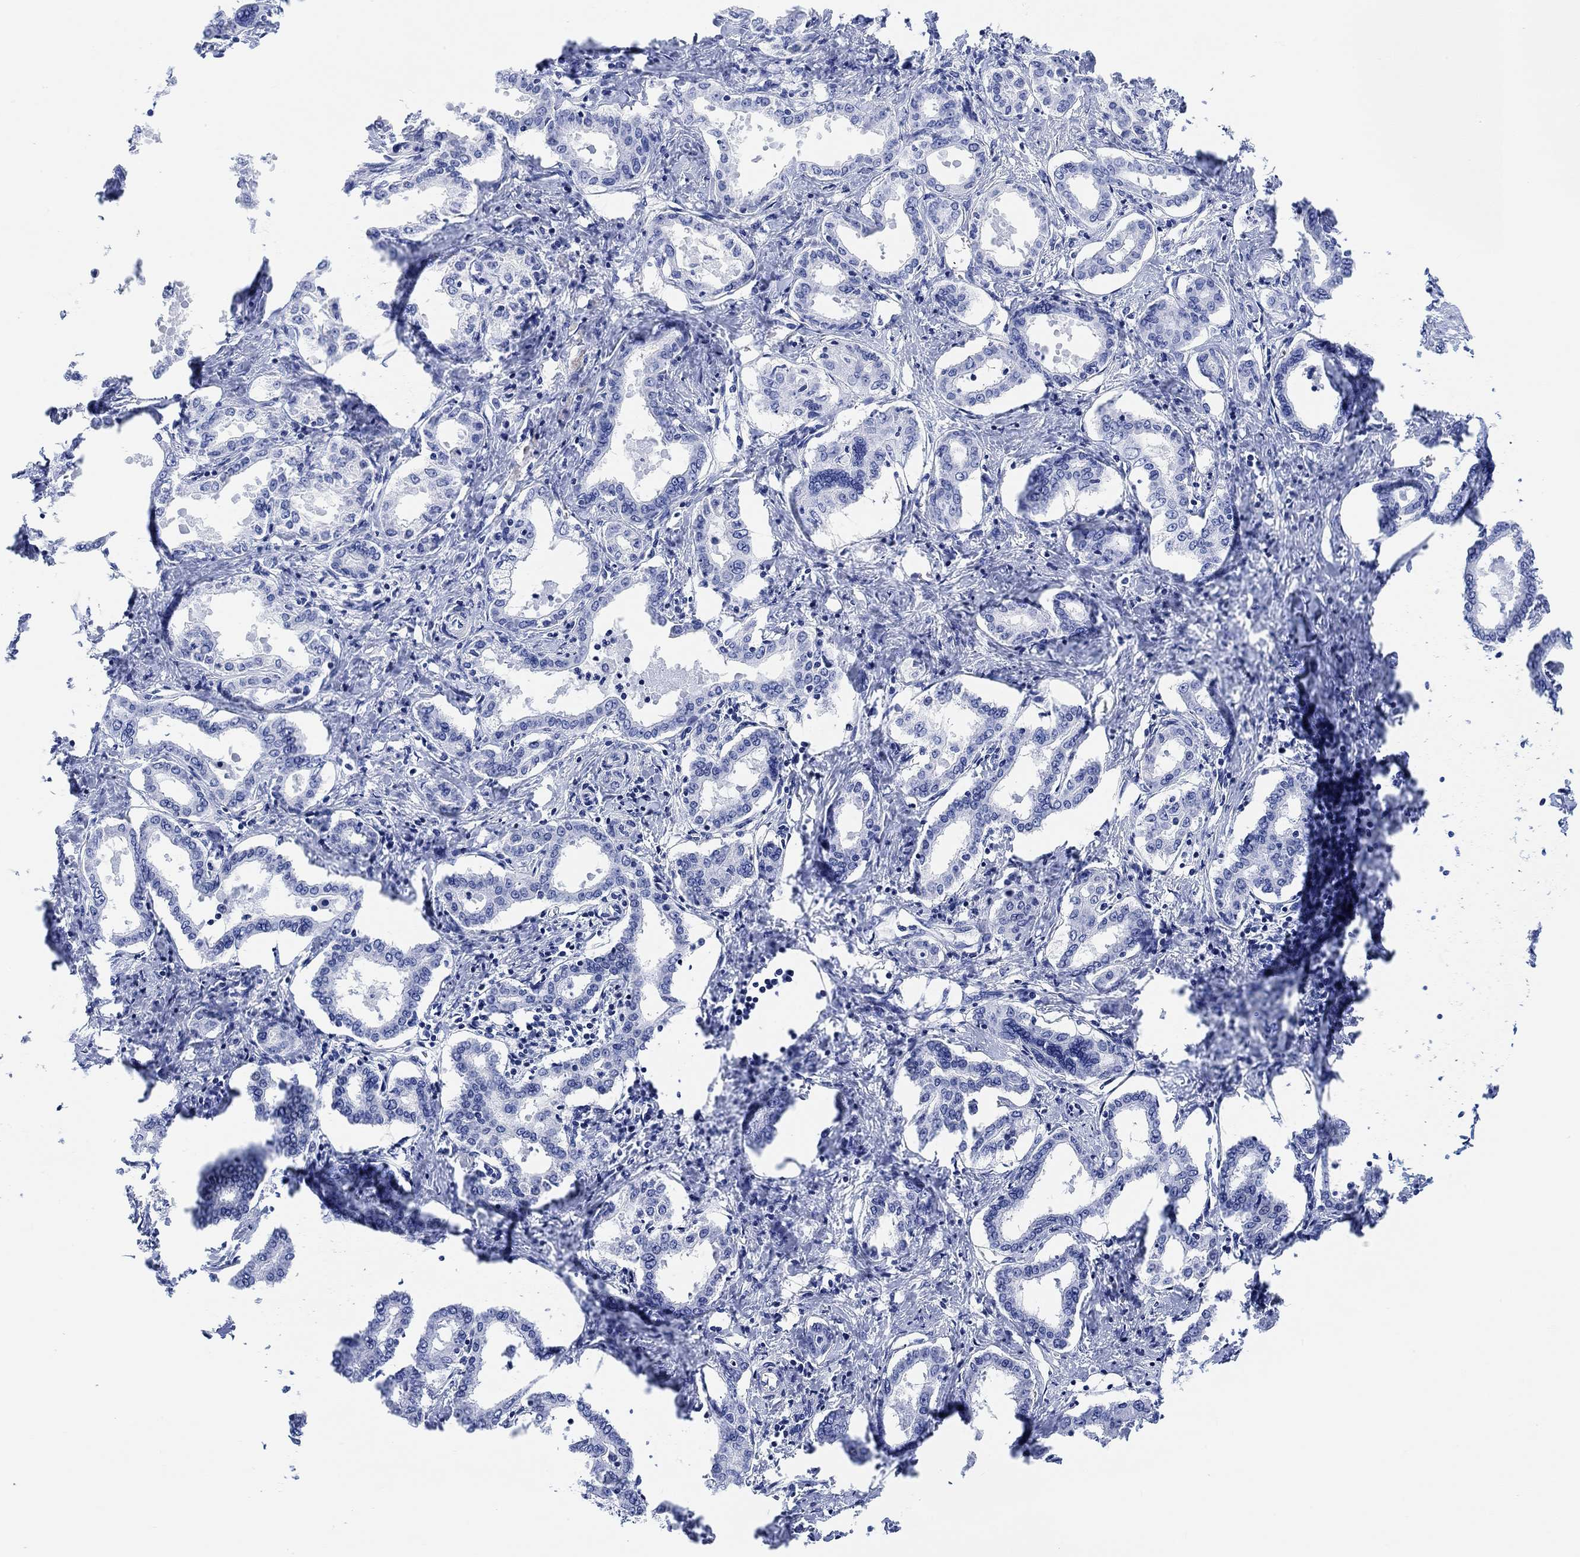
{"staining": {"intensity": "negative", "quantity": "none", "location": "none"}, "tissue": "liver cancer", "cell_type": "Tumor cells", "image_type": "cancer", "snomed": [{"axis": "morphology", "description": "Cholangiocarcinoma"}, {"axis": "topography", "description": "Liver"}], "caption": "This is an immunohistochemistry (IHC) image of cholangiocarcinoma (liver). There is no positivity in tumor cells.", "gene": "ANKRD33", "patient": {"sex": "female", "age": 47}}